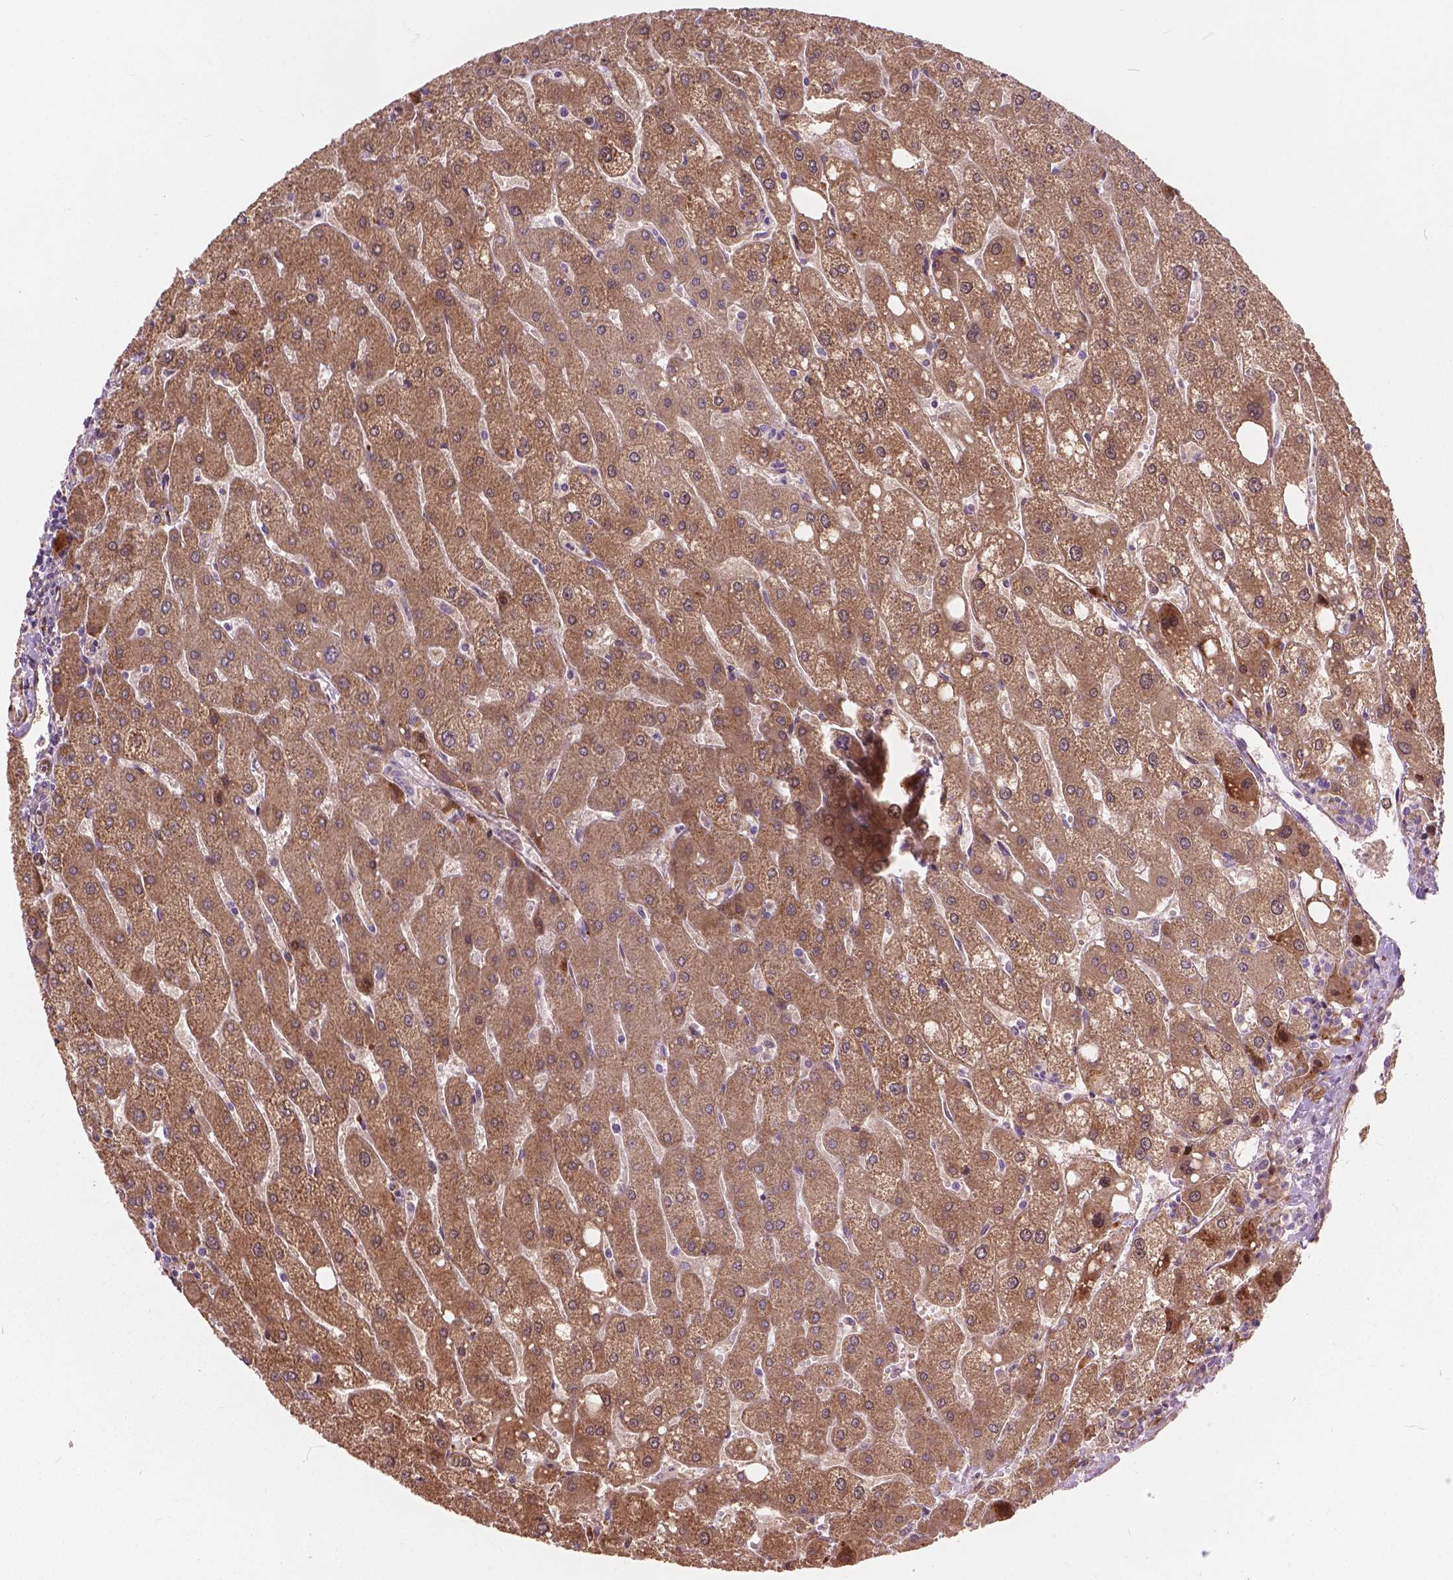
{"staining": {"intensity": "weak", "quantity": "<25%", "location": "cytoplasmic/membranous"}, "tissue": "liver", "cell_type": "Cholangiocytes", "image_type": "normal", "snomed": [{"axis": "morphology", "description": "Normal tissue, NOS"}, {"axis": "topography", "description": "Liver"}], "caption": "This photomicrograph is of normal liver stained with IHC to label a protein in brown with the nuclei are counter-stained blue. There is no expression in cholangiocytes. (DAB immunohistochemistry with hematoxylin counter stain).", "gene": "MORN1", "patient": {"sex": "male", "age": 67}}